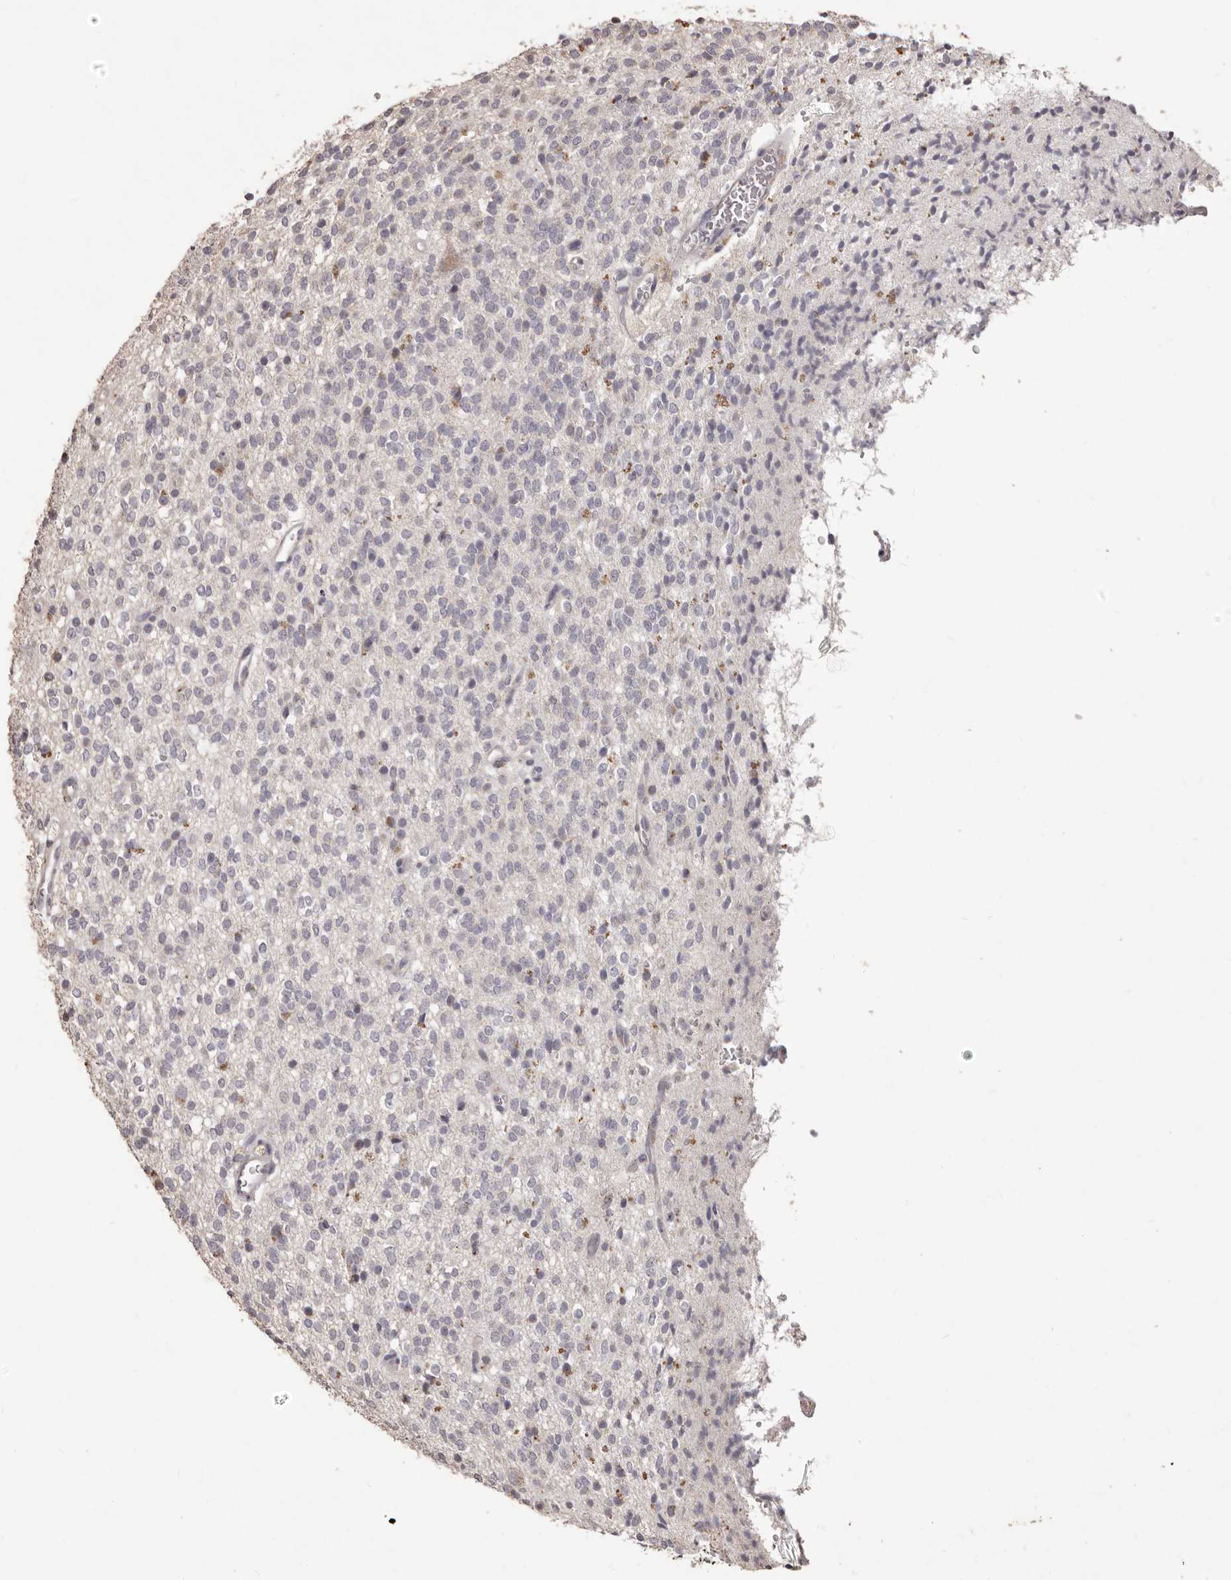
{"staining": {"intensity": "negative", "quantity": "none", "location": "none"}, "tissue": "glioma", "cell_type": "Tumor cells", "image_type": "cancer", "snomed": [{"axis": "morphology", "description": "Glioma, malignant, High grade"}, {"axis": "topography", "description": "Brain"}], "caption": "DAB (3,3'-diaminobenzidine) immunohistochemical staining of malignant glioma (high-grade) shows no significant staining in tumor cells.", "gene": "PRSS27", "patient": {"sex": "male", "age": 34}}